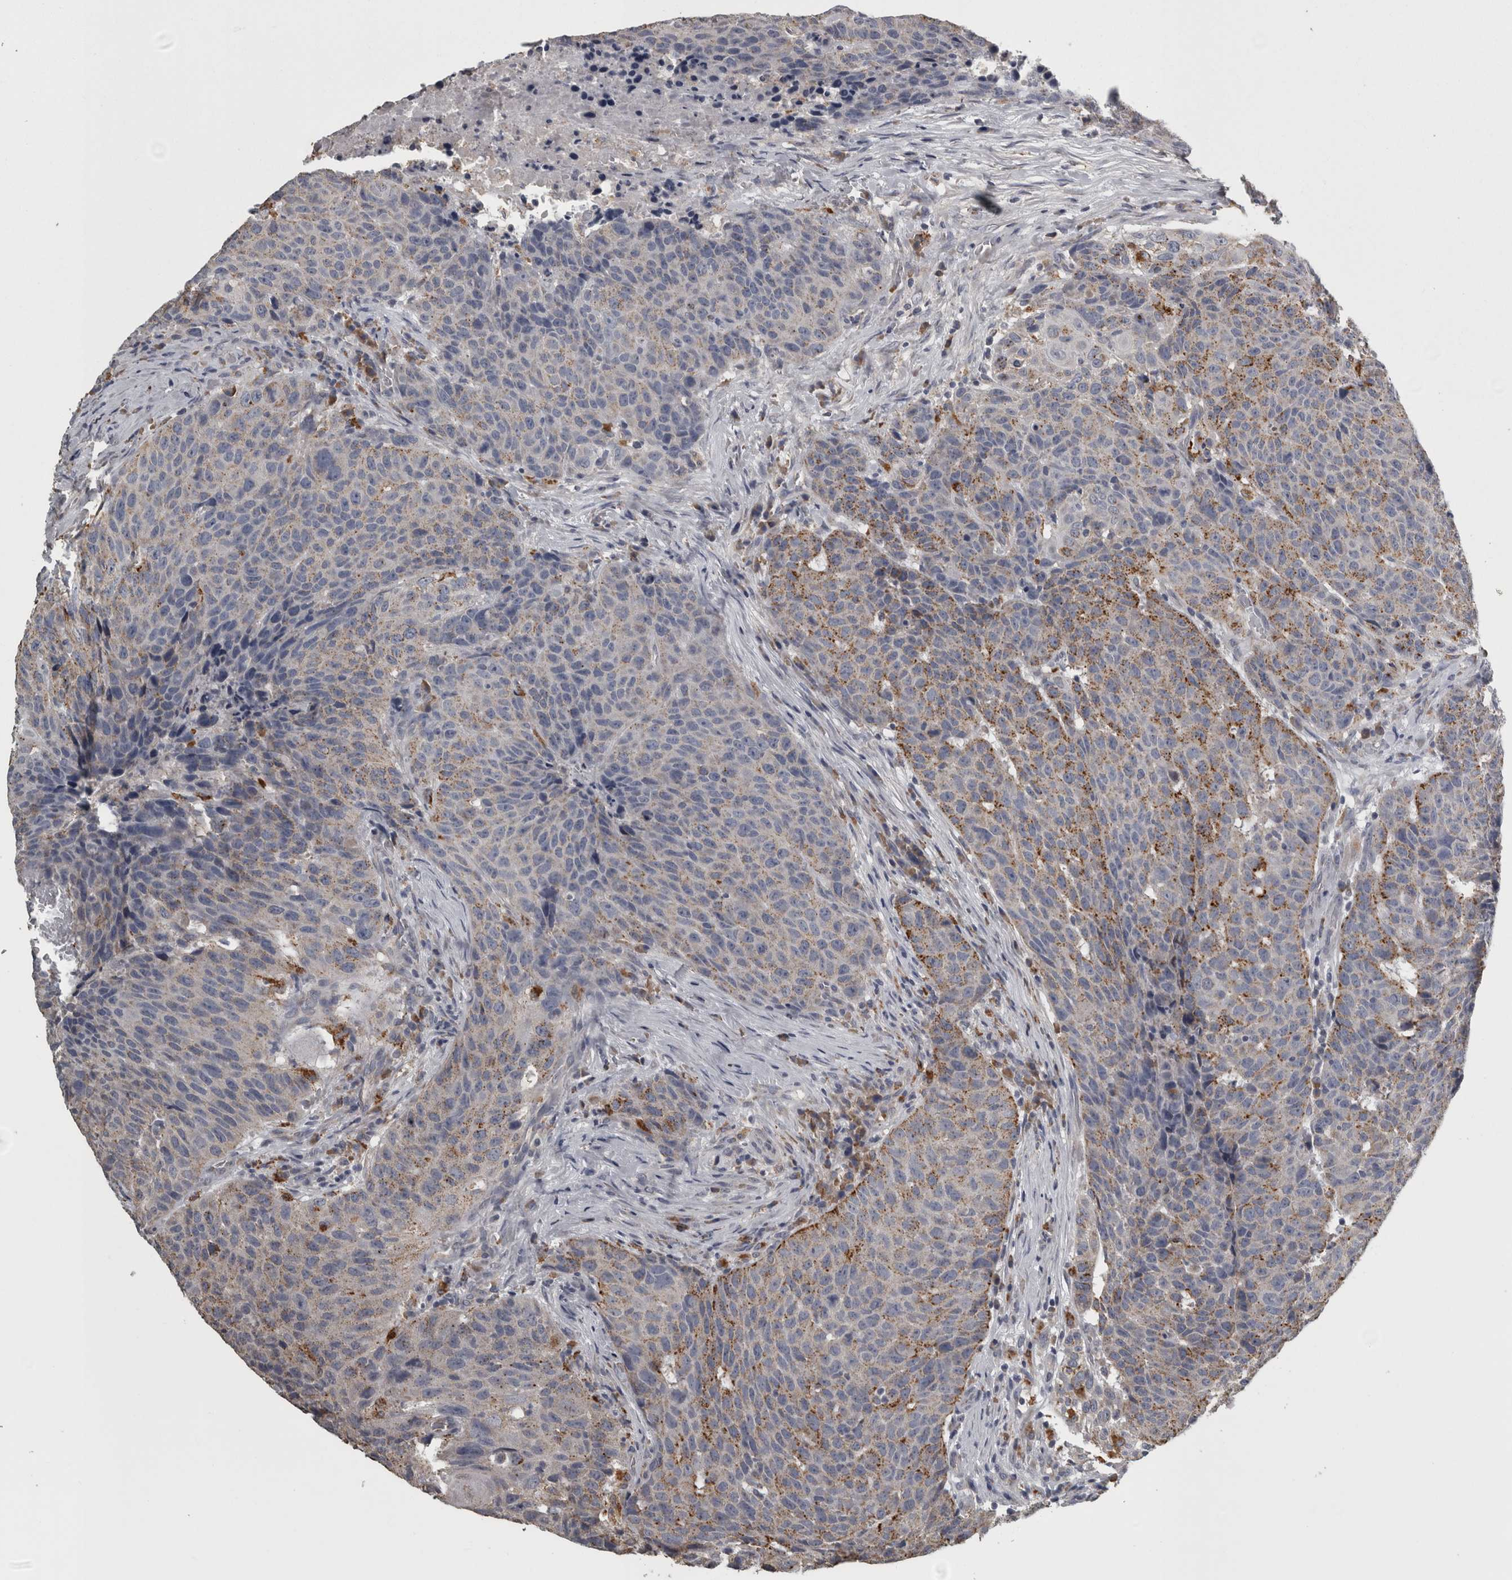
{"staining": {"intensity": "moderate", "quantity": "<25%", "location": "cytoplasmic/membranous"}, "tissue": "head and neck cancer", "cell_type": "Tumor cells", "image_type": "cancer", "snomed": [{"axis": "morphology", "description": "Squamous cell carcinoma, NOS"}, {"axis": "topography", "description": "Head-Neck"}], "caption": "An IHC photomicrograph of tumor tissue is shown. Protein staining in brown shows moderate cytoplasmic/membranous positivity in head and neck cancer (squamous cell carcinoma) within tumor cells. (Brightfield microscopy of DAB IHC at high magnification).", "gene": "FRK", "patient": {"sex": "male", "age": 66}}